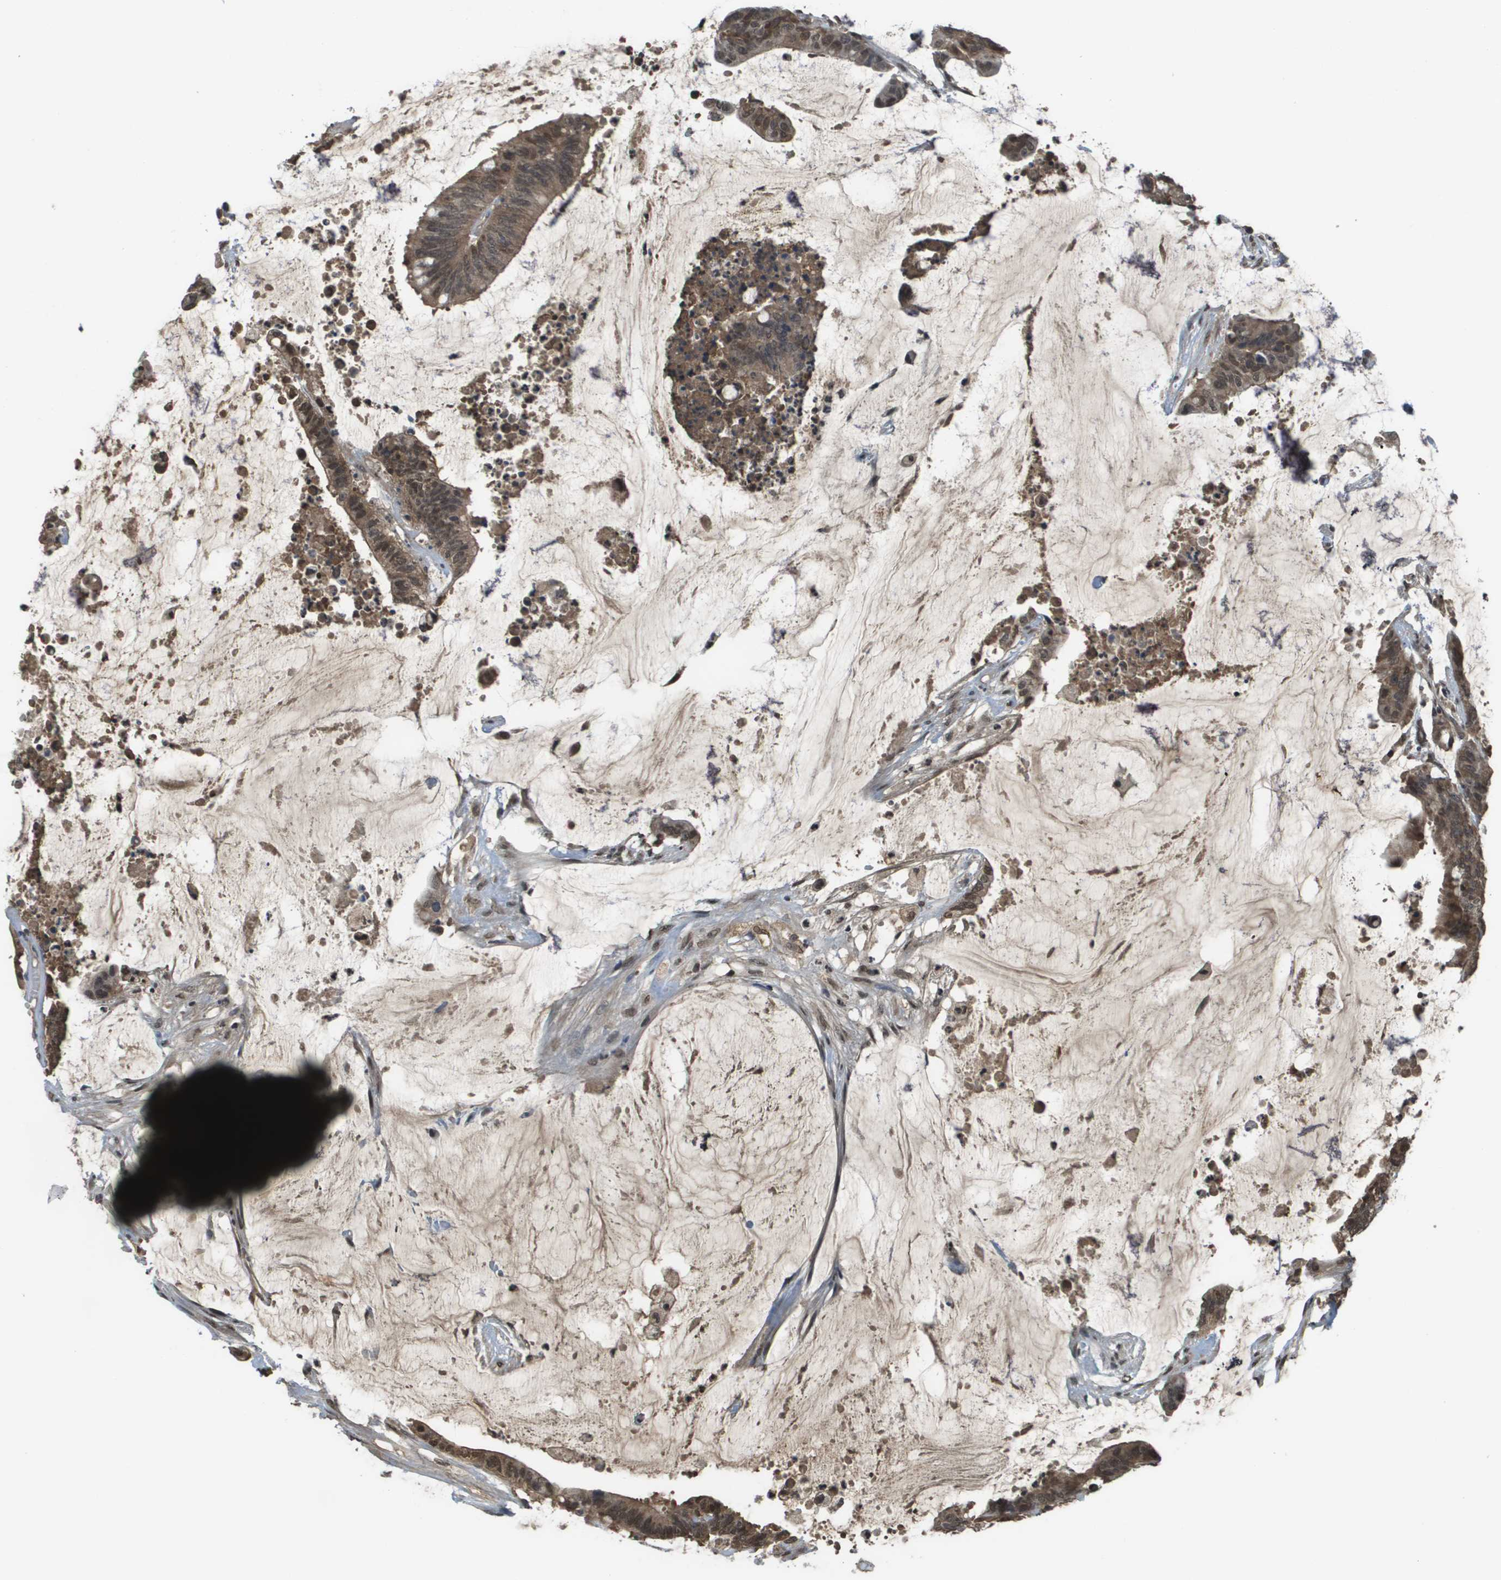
{"staining": {"intensity": "moderate", "quantity": ">75%", "location": "cytoplasmic/membranous"}, "tissue": "colorectal cancer", "cell_type": "Tumor cells", "image_type": "cancer", "snomed": [{"axis": "morphology", "description": "Adenocarcinoma, NOS"}, {"axis": "topography", "description": "Rectum"}], "caption": "DAB (3,3'-diaminobenzidine) immunohistochemical staining of human adenocarcinoma (colorectal) displays moderate cytoplasmic/membranous protein positivity in approximately >75% of tumor cells. The staining was performed using DAB (3,3'-diaminobenzidine), with brown indicating positive protein expression. Nuclei are stained blue with hematoxylin.", "gene": "NDRG2", "patient": {"sex": "female", "age": 66}}